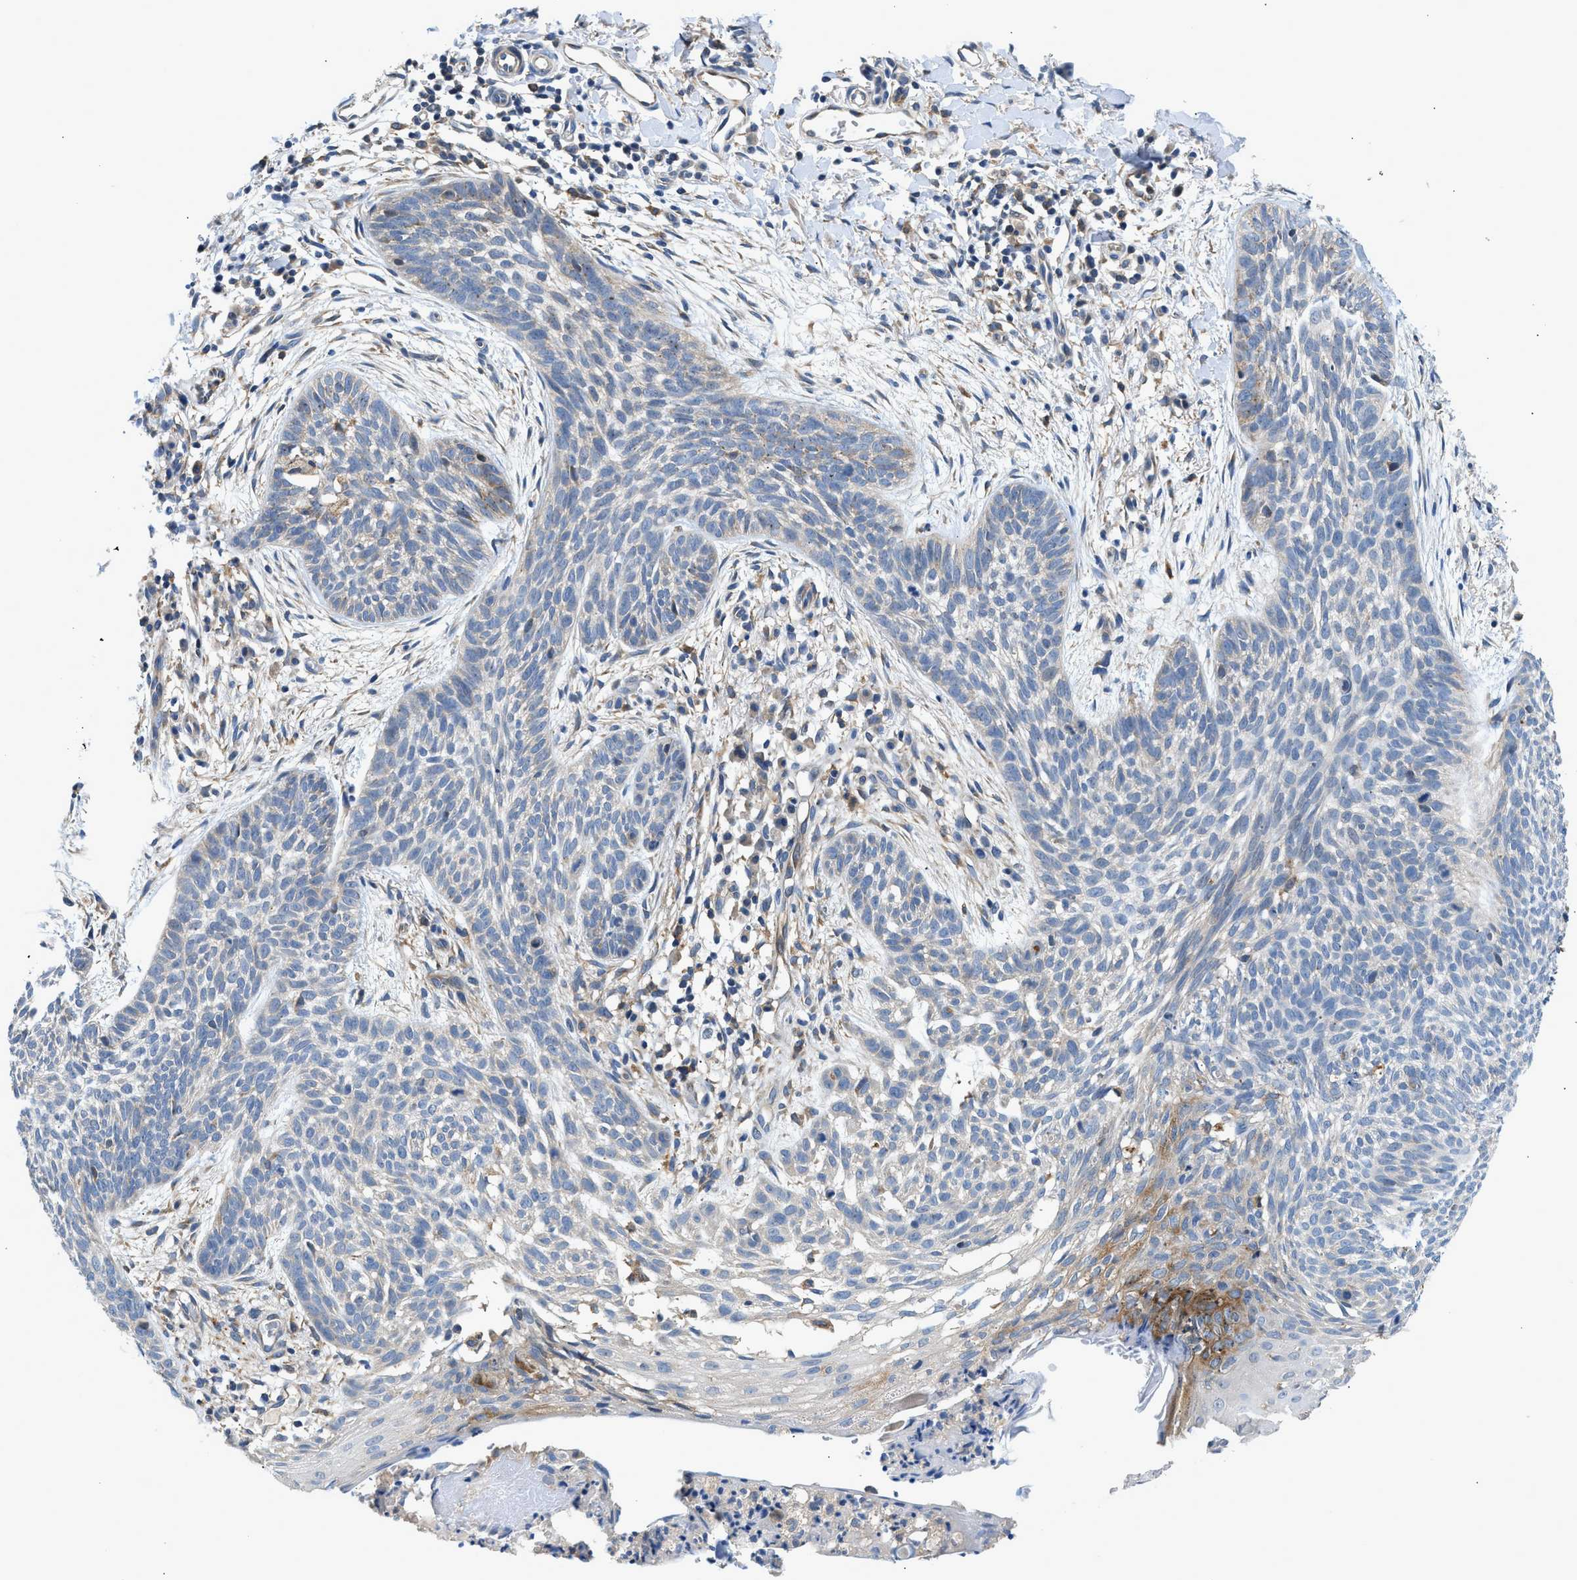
{"staining": {"intensity": "moderate", "quantity": "<25%", "location": "cytoplasmic/membranous"}, "tissue": "skin cancer", "cell_type": "Tumor cells", "image_type": "cancer", "snomed": [{"axis": "morphology", "description": "Basal cell carcinoma"}, {"axis": "topography", "description": "Skin"}], "caption": "Skin basal cell carcinoma stained for a protein reveals moderate cytoplasmic/membranous positivity in tumor cells. The staining was performed using DAB to visualize the protein expression in brown, while the nuclei were stained in blue with hematoxylin (Magnification: 20x).", "gene": "LPIN2", "patient": {"sex": "female", "age": 59}}